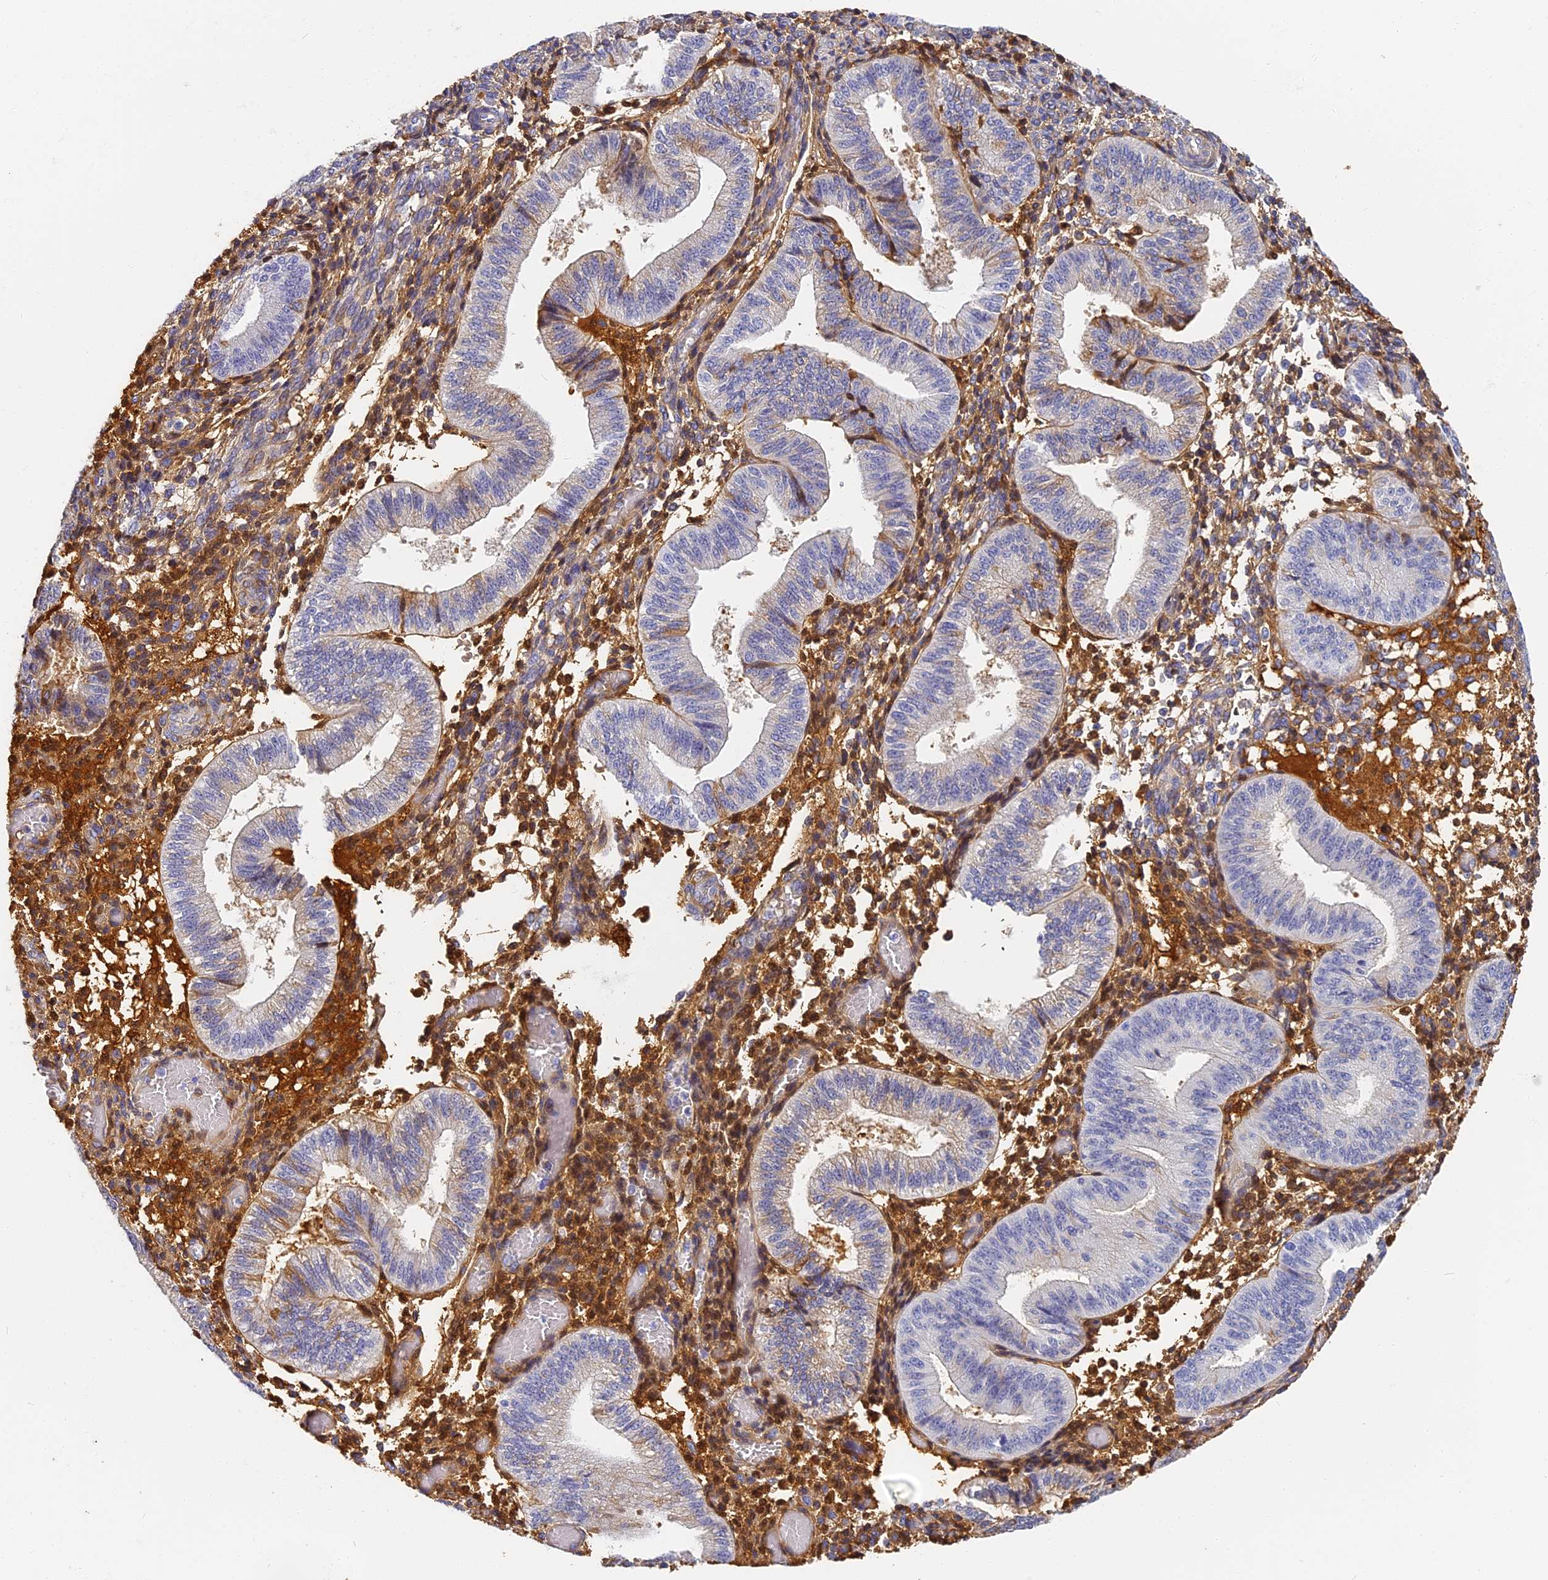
{"staining": {"intensity": "moderate", "quantity": "25%-75%", "location": "cytoplasmic/membranous"}, "tissue": "endometrium", "cell_type": "Cells in endometrial stroma", "image_type": "normal", "snomed": [{"axis": "morphology", "description": "Normal tissue, NOS"}, {"axis": "topography", "description": "Endometrium"}], "caption": "Immunohistochemical staining of benign human endometrium shows medium levels of moderate cytoplasmic/membranous expression in about 25%-75% of cells in endometrial stroma.", "gene": "ITIH1", "patient": {"sex": "female", "age": 34}}